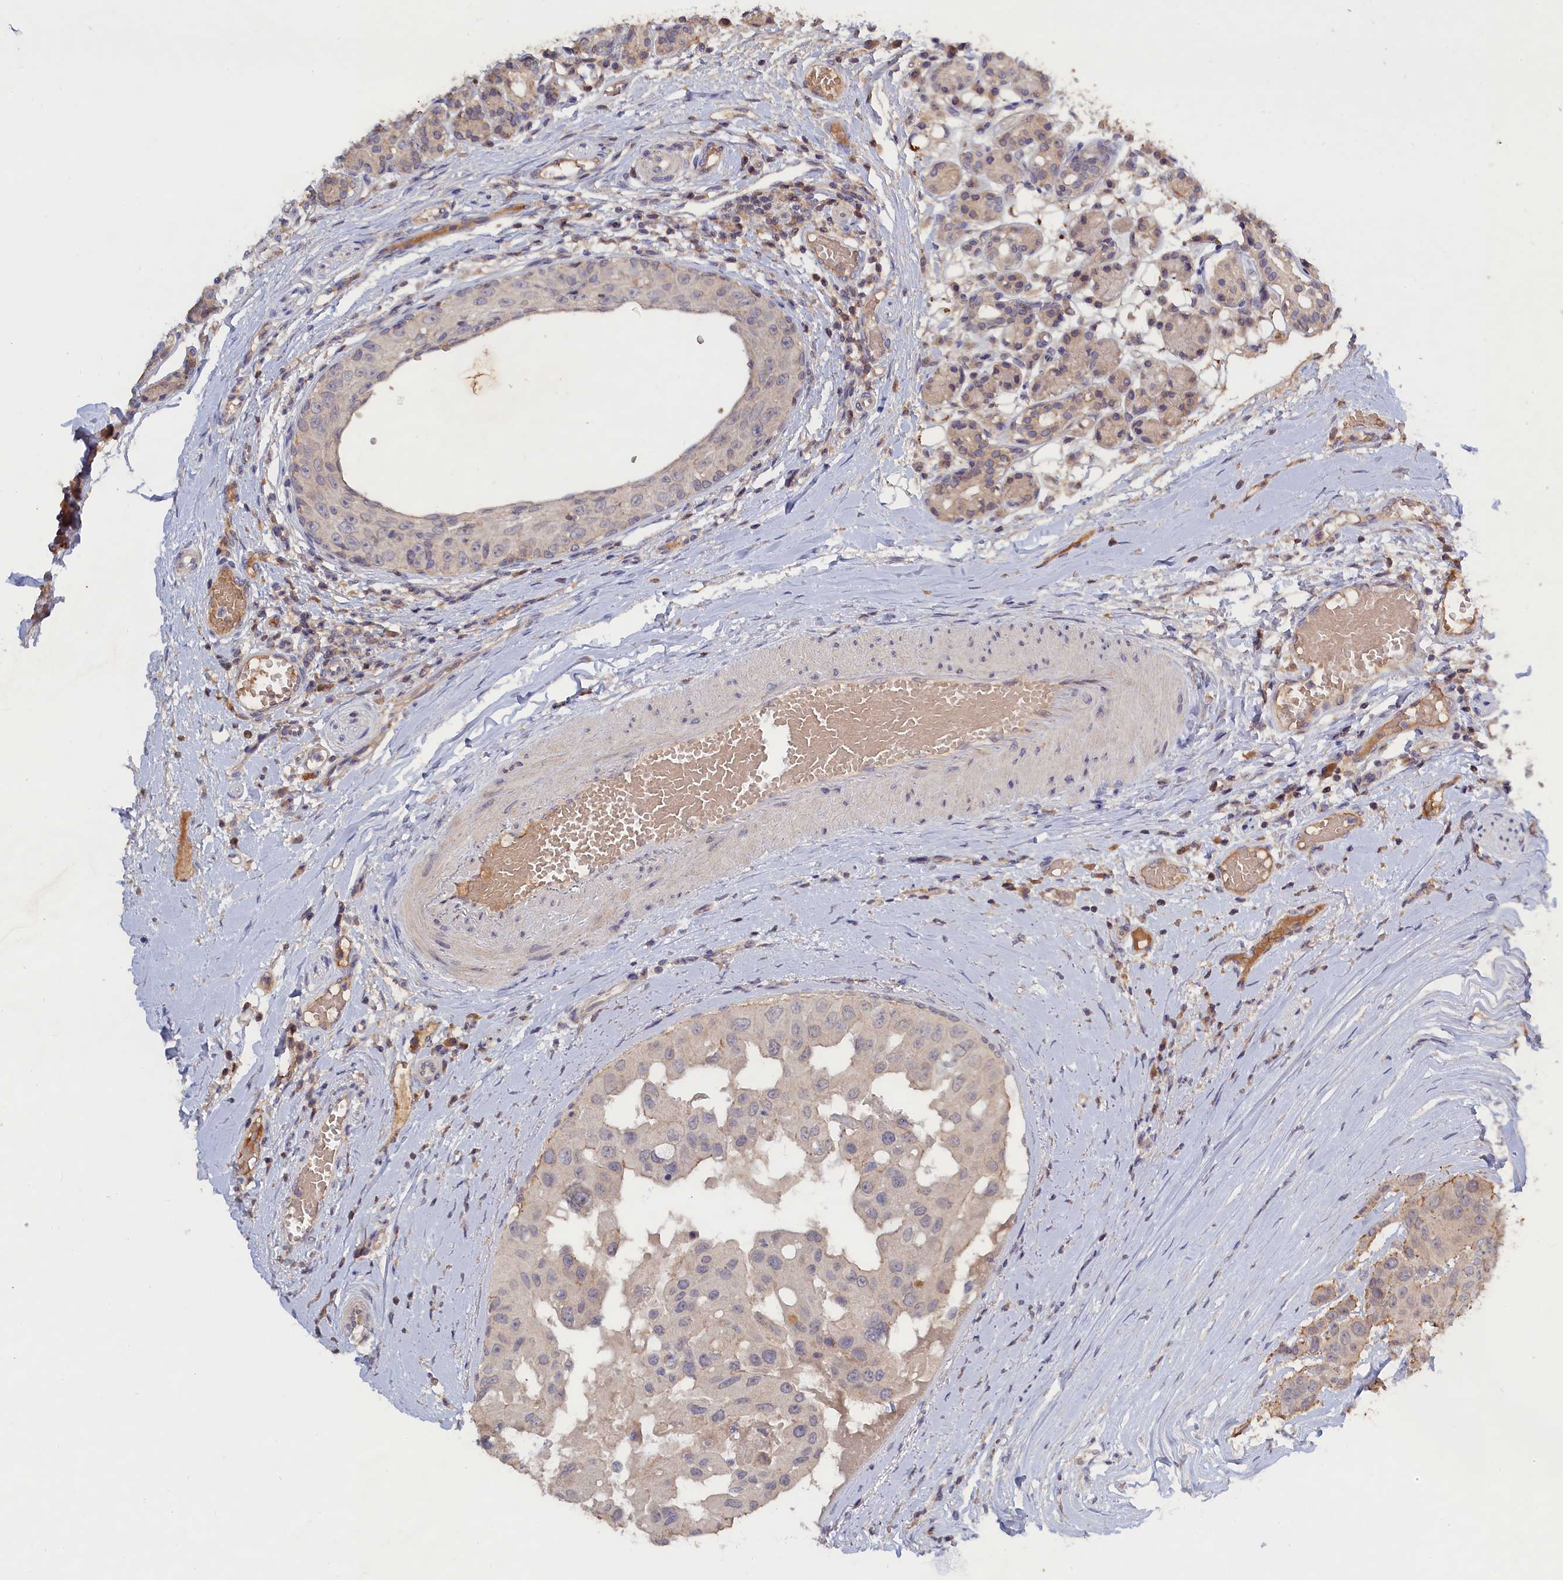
{"staining": {"intensity": "moderate", "quantity": "<25%", "location": "cytoplasmic/membranous"}, "tissue": "head and neck cancer", "cell_type": "Tumor cells", "image_type": "cancer", "snomed": [{"axis": "morphology", "description": "Adenocarcinoma, NOS"}, {"axis": "morphology", "description": "Adenocarcinoma, metastatic, NOS"}, {"axis": "topography", "description": "Head-Neck"}], "caption": "Human head and neck cancer stained for a protein (brown) exhibits moderate cytoplasmic/membranous positive positivity in about <25% of tumor cells.", "gene": "CELF5", "patient": {"sex": "male", "age": 75}}